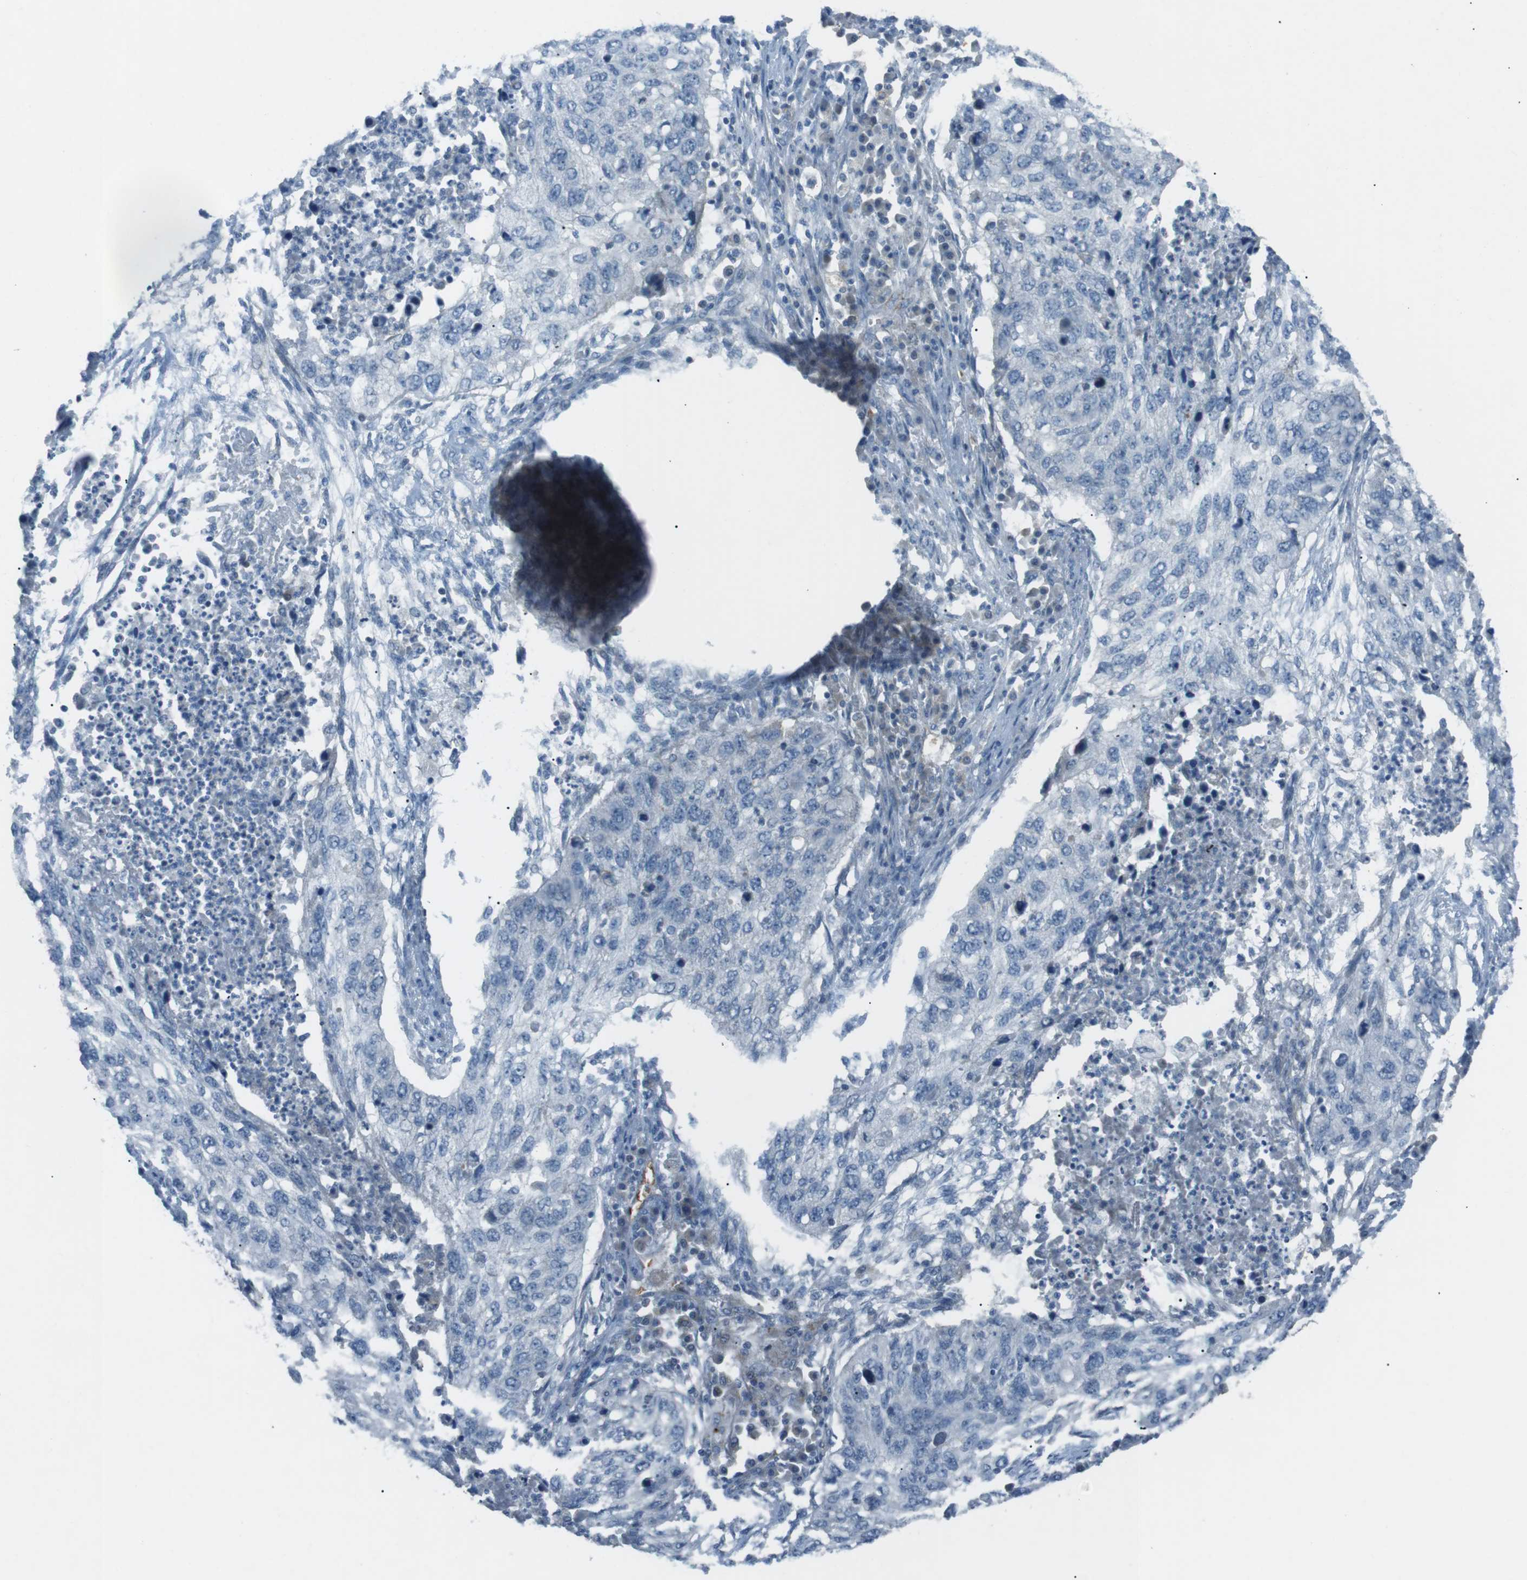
{"staining": {"intensity": "negative", "quantity": "none", "location": "none"}, "tissue": "lung cancer", "cell_type": "Tumor cells", "image_type": "cancer", "snomed": [{"axis": "morphology", "description": "Squamous cell carcinoma, NOS"}, {"axis": "topography", "description": "Lung"}], "caption": "There is no significant expression in tumor cells of lung cancer (squamous cell carcinoma).", "gene": "SPTA1", "patient": {"sex": "female", "age": 63}}